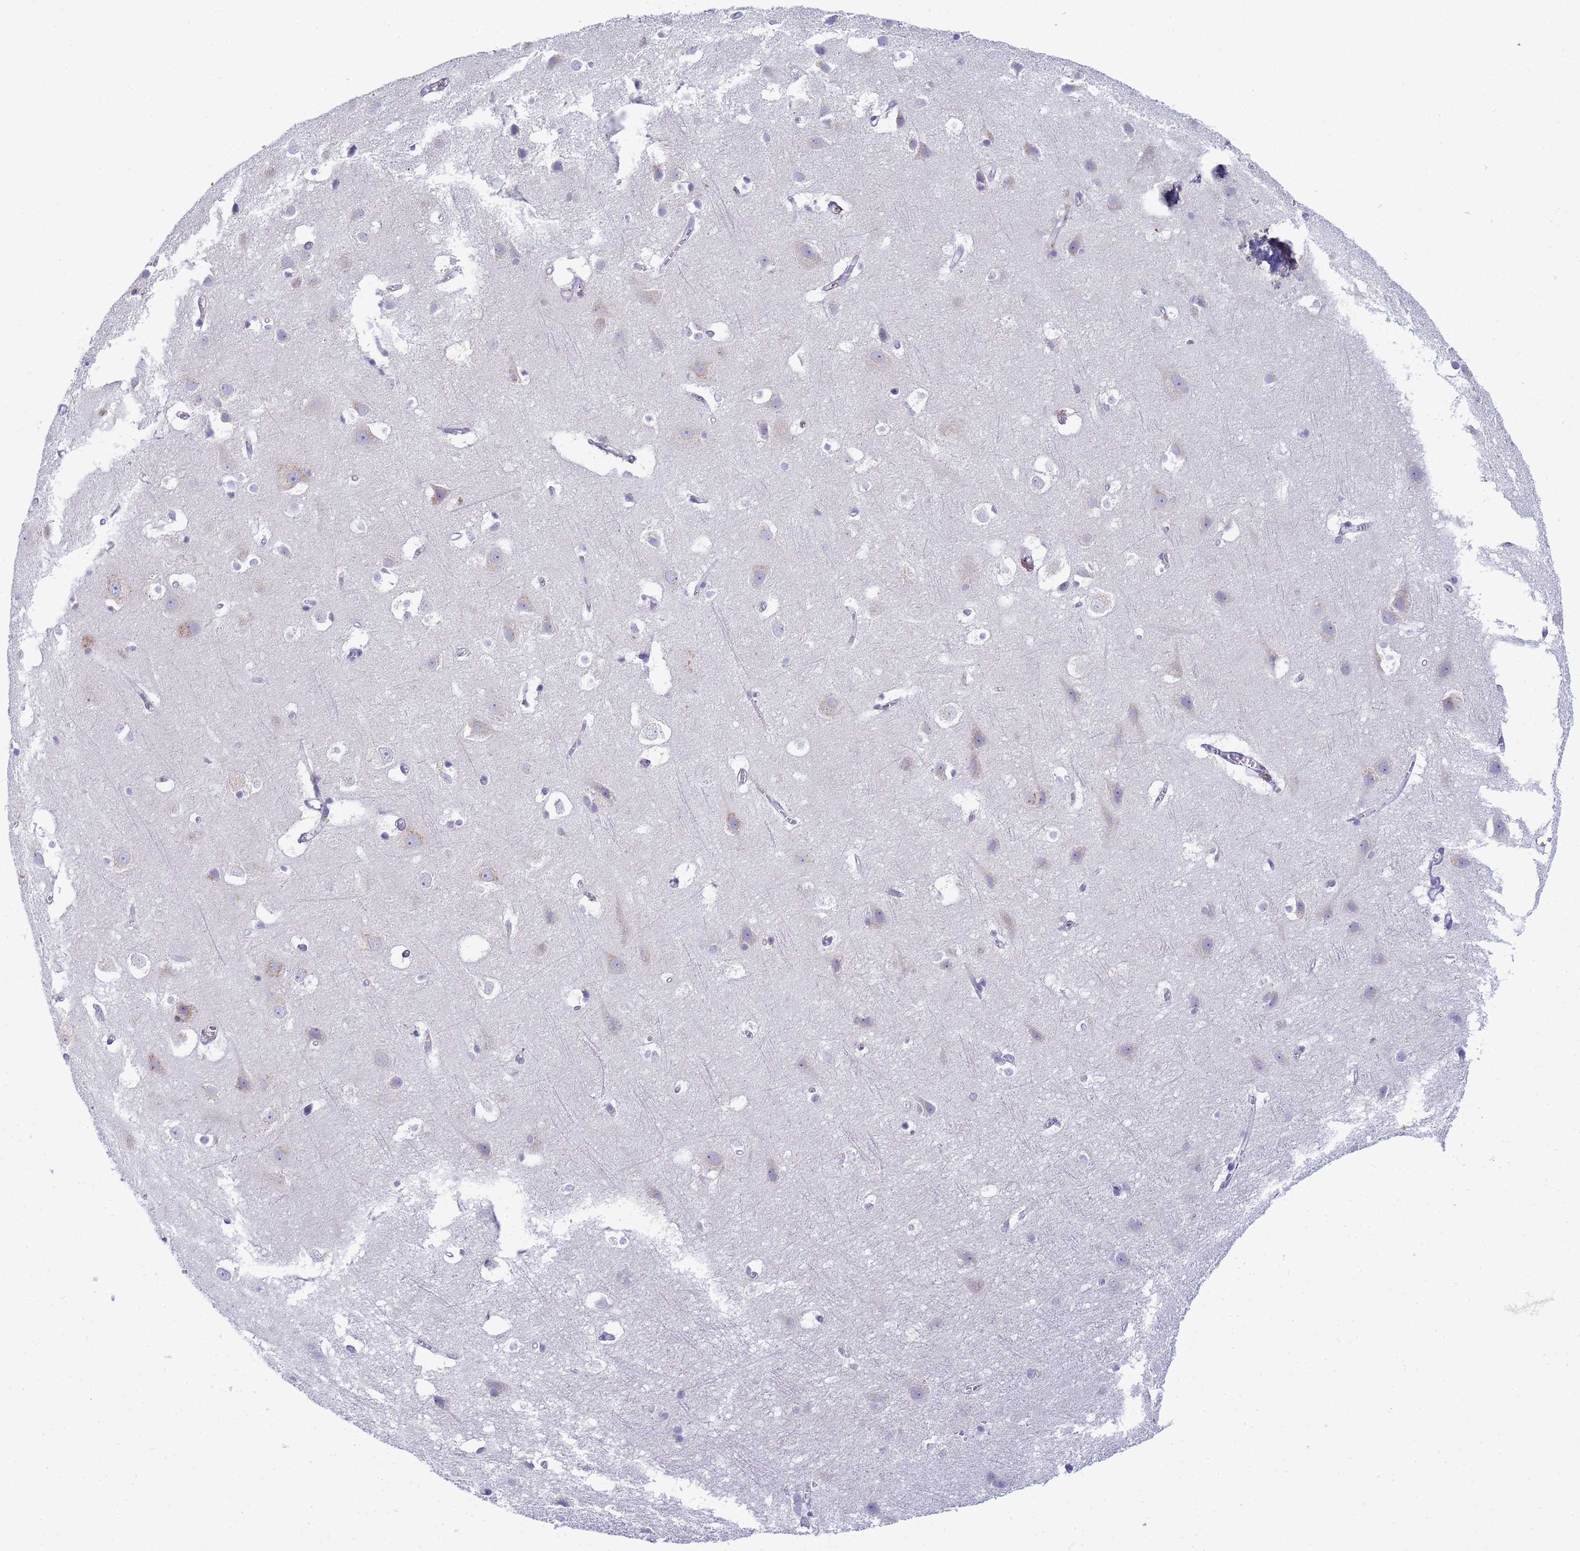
{"staining": {"intensity": "negative", "quantity": "none", "location": "none"}, "tissue": "cerebral cortex", "cell_type": "Endothelial cells", "image_type": "normal", "snomed": [{"axis": "morphology", "description": "Normal tissue, NOS"}, {"axis": "topography", "description": "Cerebral cortex"}], "caption": "Protein analysis of unremarkable cerebral cortex shows no significant staining in endothelial cells.", "gene": "CR1", "patient": {"sex": "male", "age": 54}}